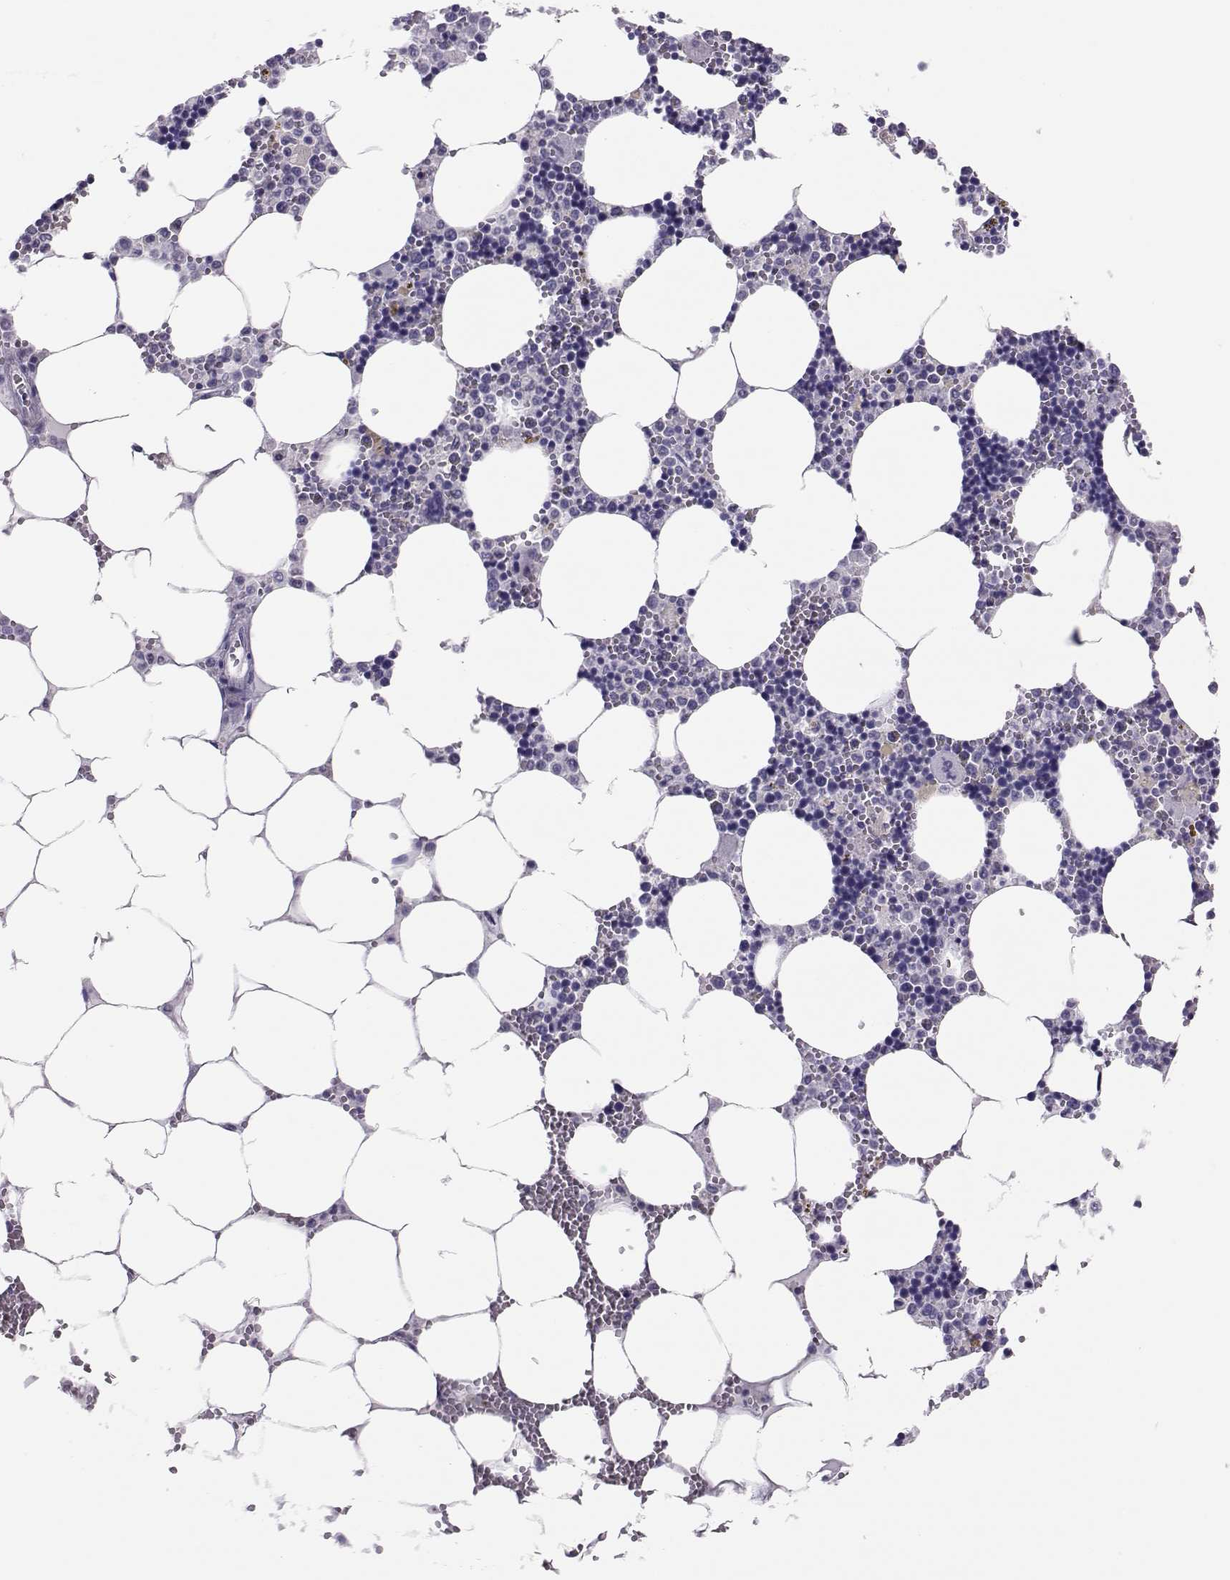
{"staining": {"intensity": "negative", "quantity": "none", "location": "none"}, "tissue": "bone marrow", "cell_type": "Hematopoietic cells", "image_type": "normal", "snomed": [{"axis": "morphology", "description": "Normal tissue, NOS"}, {"axis": "topography", "description": "Bone marrow"}], "caption": "Histopathology image shows no significant protein expression in hematopoietic cells of unremarkable bone marrow. The staining was performed using DAB (3,3'-diaminobenzidine) to visualize the protein expression in brown, while the nuclei were stained in blue with hematoxylin (Magnification: 20x).", "gene": "DNAAF1", "patient": {"sex": "male", "age": 54}}